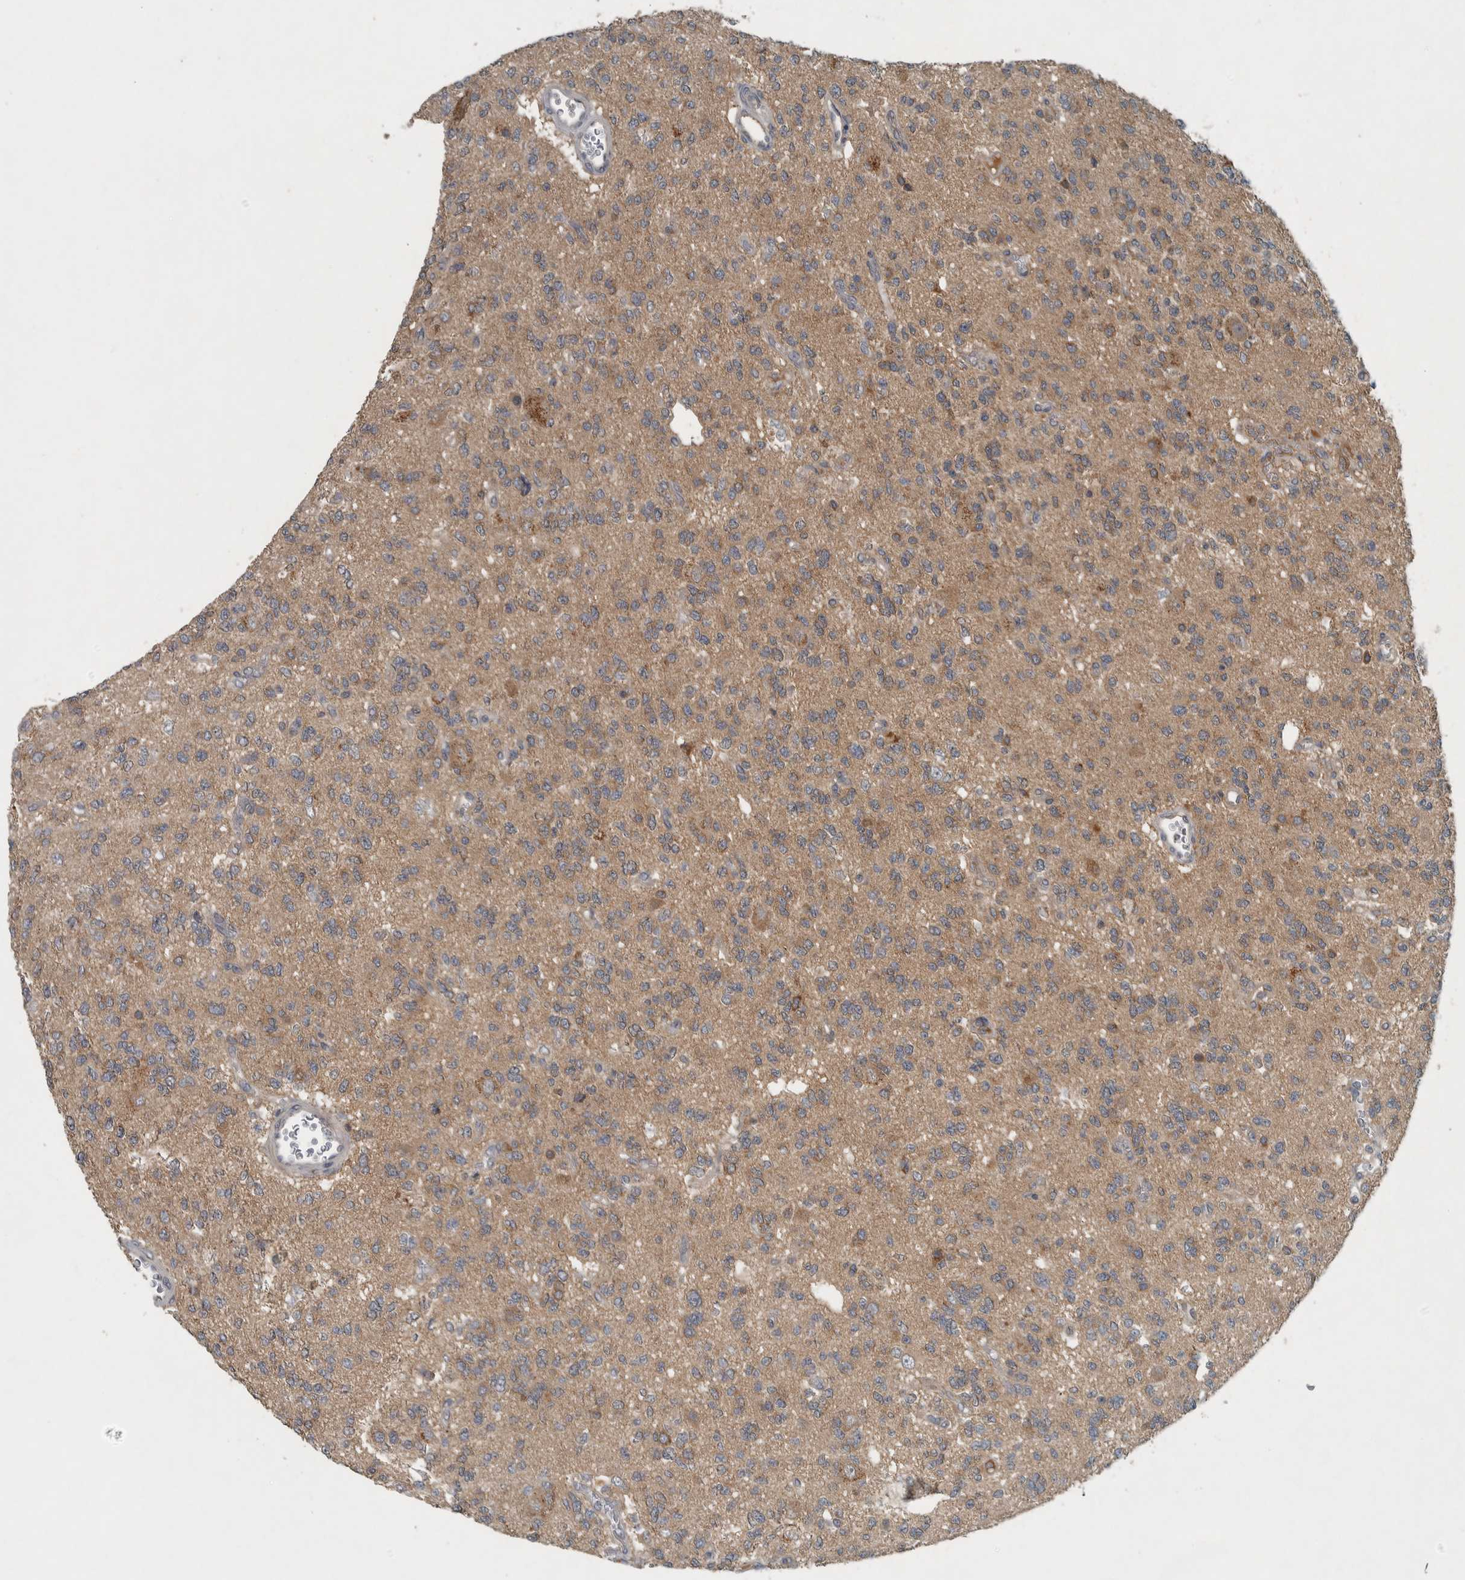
{"staining": {"intensity": "weak", "quantity": "25%-75%", "location": "cytoplasmic/membranous"}, "tissue": "glioma", "cell_type": "Tumor cells", "image_type": "cancer", "snomed": [{"axis": "morphology", "description": "Glioma, malignant, Low grade"}, {"axis": "topography", "description": "Brain"}], "caption": "DAB immunohistochemical staining of human malignant glioma (low-grade) exhibits weak cytoplasmic/membranous protein expression in about 25%-75% of tumor cells.", "gene": "CLCN2", "patient": {"sex": "male", "age": 38}}